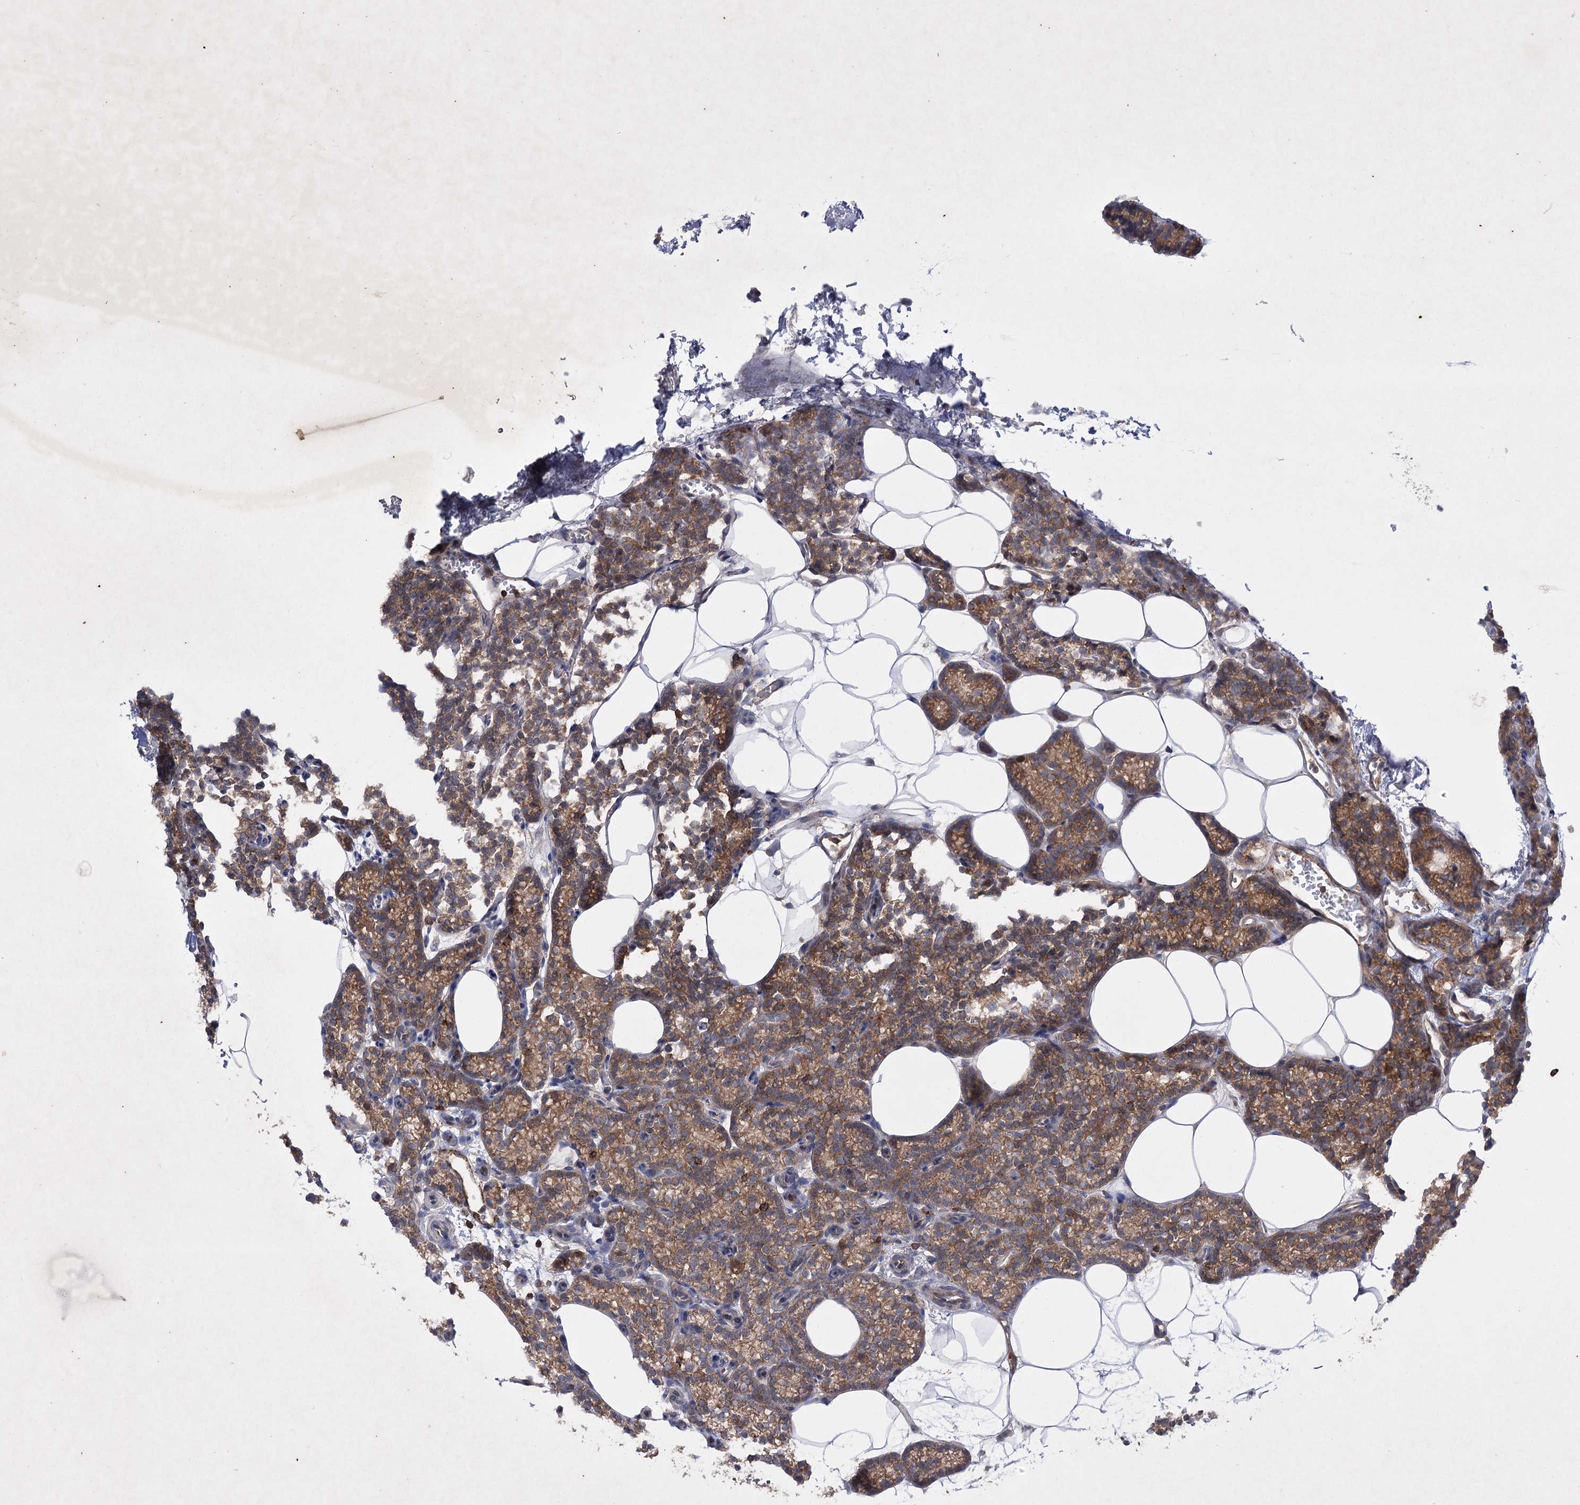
{"staining": {"intensity": "moderate", "quantity": ">75%", "location": "cytoplasmic/membranous"}, "tissue": "parathyroid gland", "cell_type": "Glandular cells", "image_type": "normal", "snomed": [{"axis": "morphology", "description": "Normal tissue, NOS"}, {"axis": "topography", "description": "Parathyroid gland"}], "caption": "Moderate cytoplasmic/membranous expression for a protein is identified in approximately >75% of glandular cells of benign parathyroid gland using immunohistochemistry.", "gene": "BCR", "patient": {"sex": "male", "age": 58}}